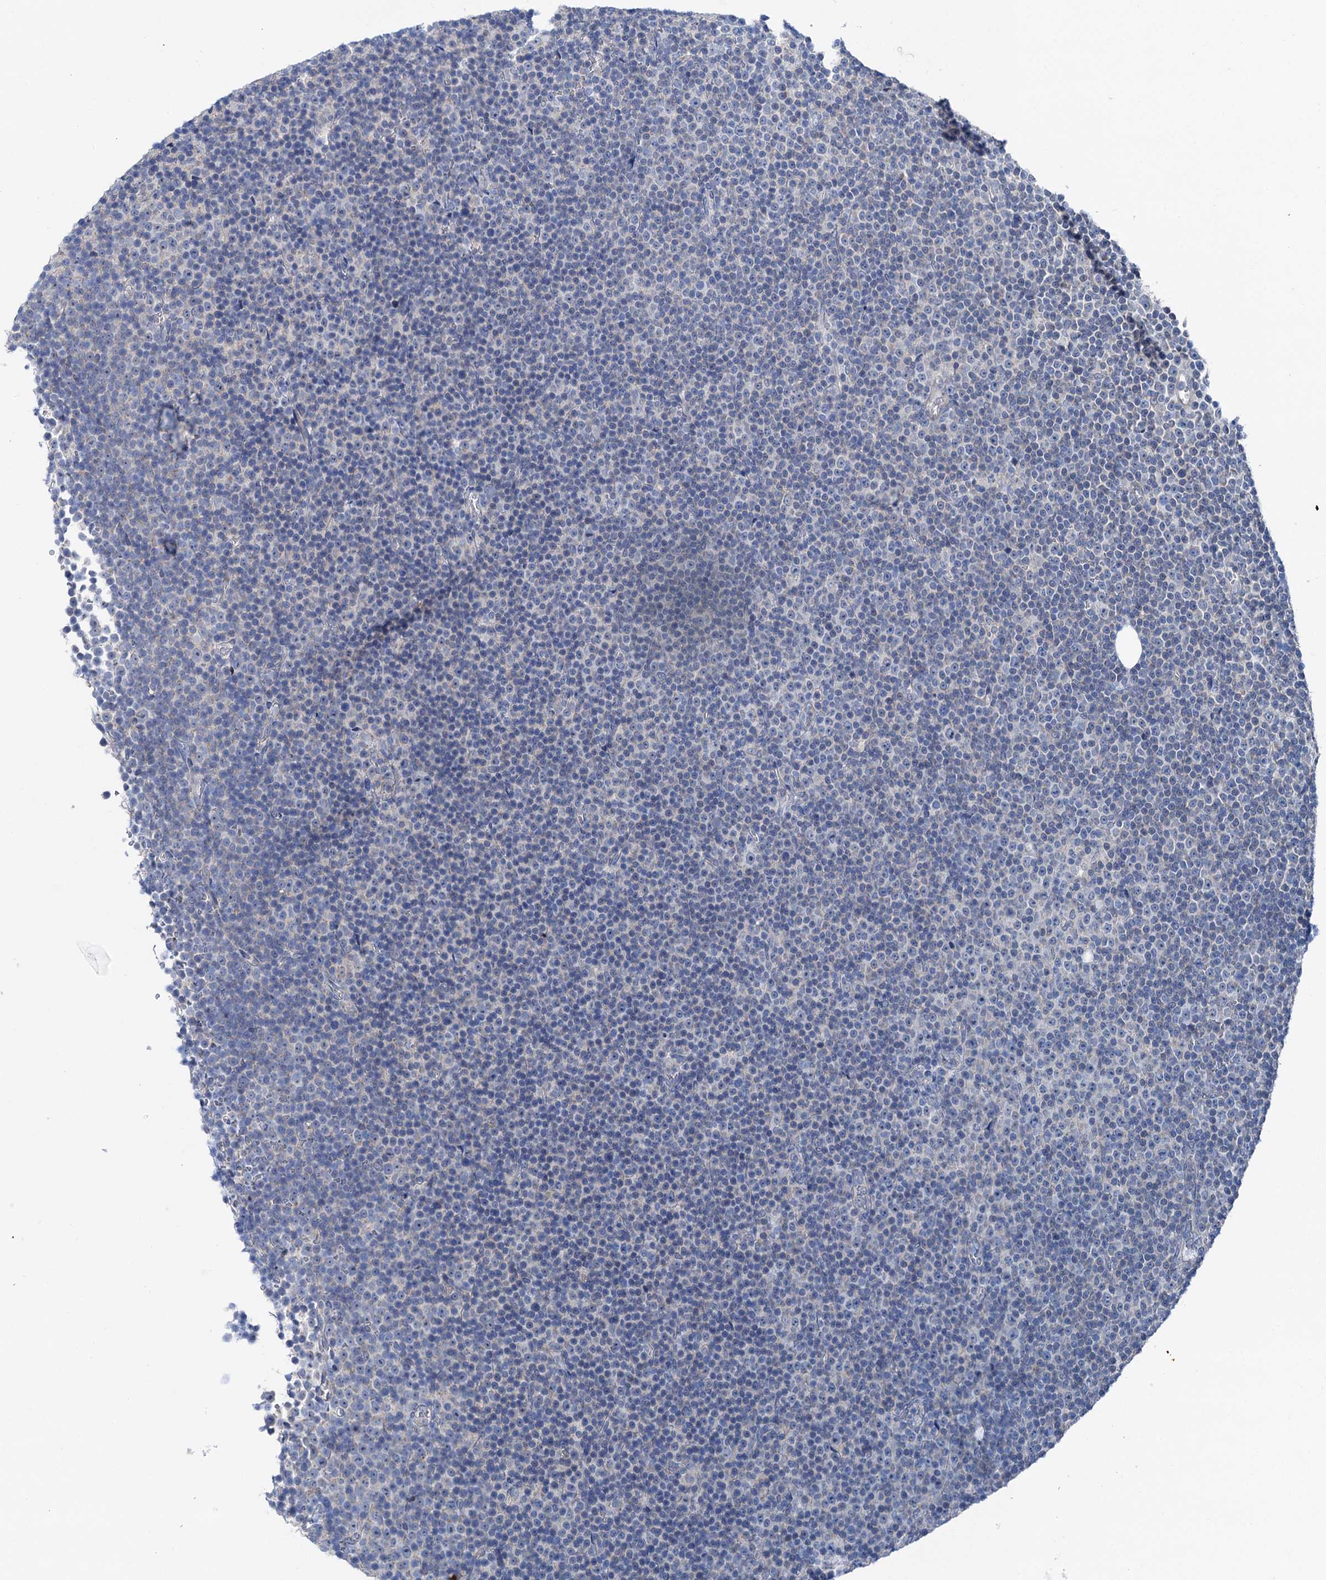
{"staining": {"intensity": "negative", "quantity": "none", "location": "none"}, "tissue": "lymphoma", "cell_type": "Tumor cells", "image_type": "cancer", "snomed": [{"axis": "morphology", "description": "Malignant lymphoma, non-Hodgkin's type, Low grade"}, {"axis": "topography", "description": "Lymph node"}], "caption": "DAB immunohistochemical staining of human lymphoma shows no significant staining in tumor cells.", "gene": "SHROOM1", "patient": {"sex": "female", "age": 67}}